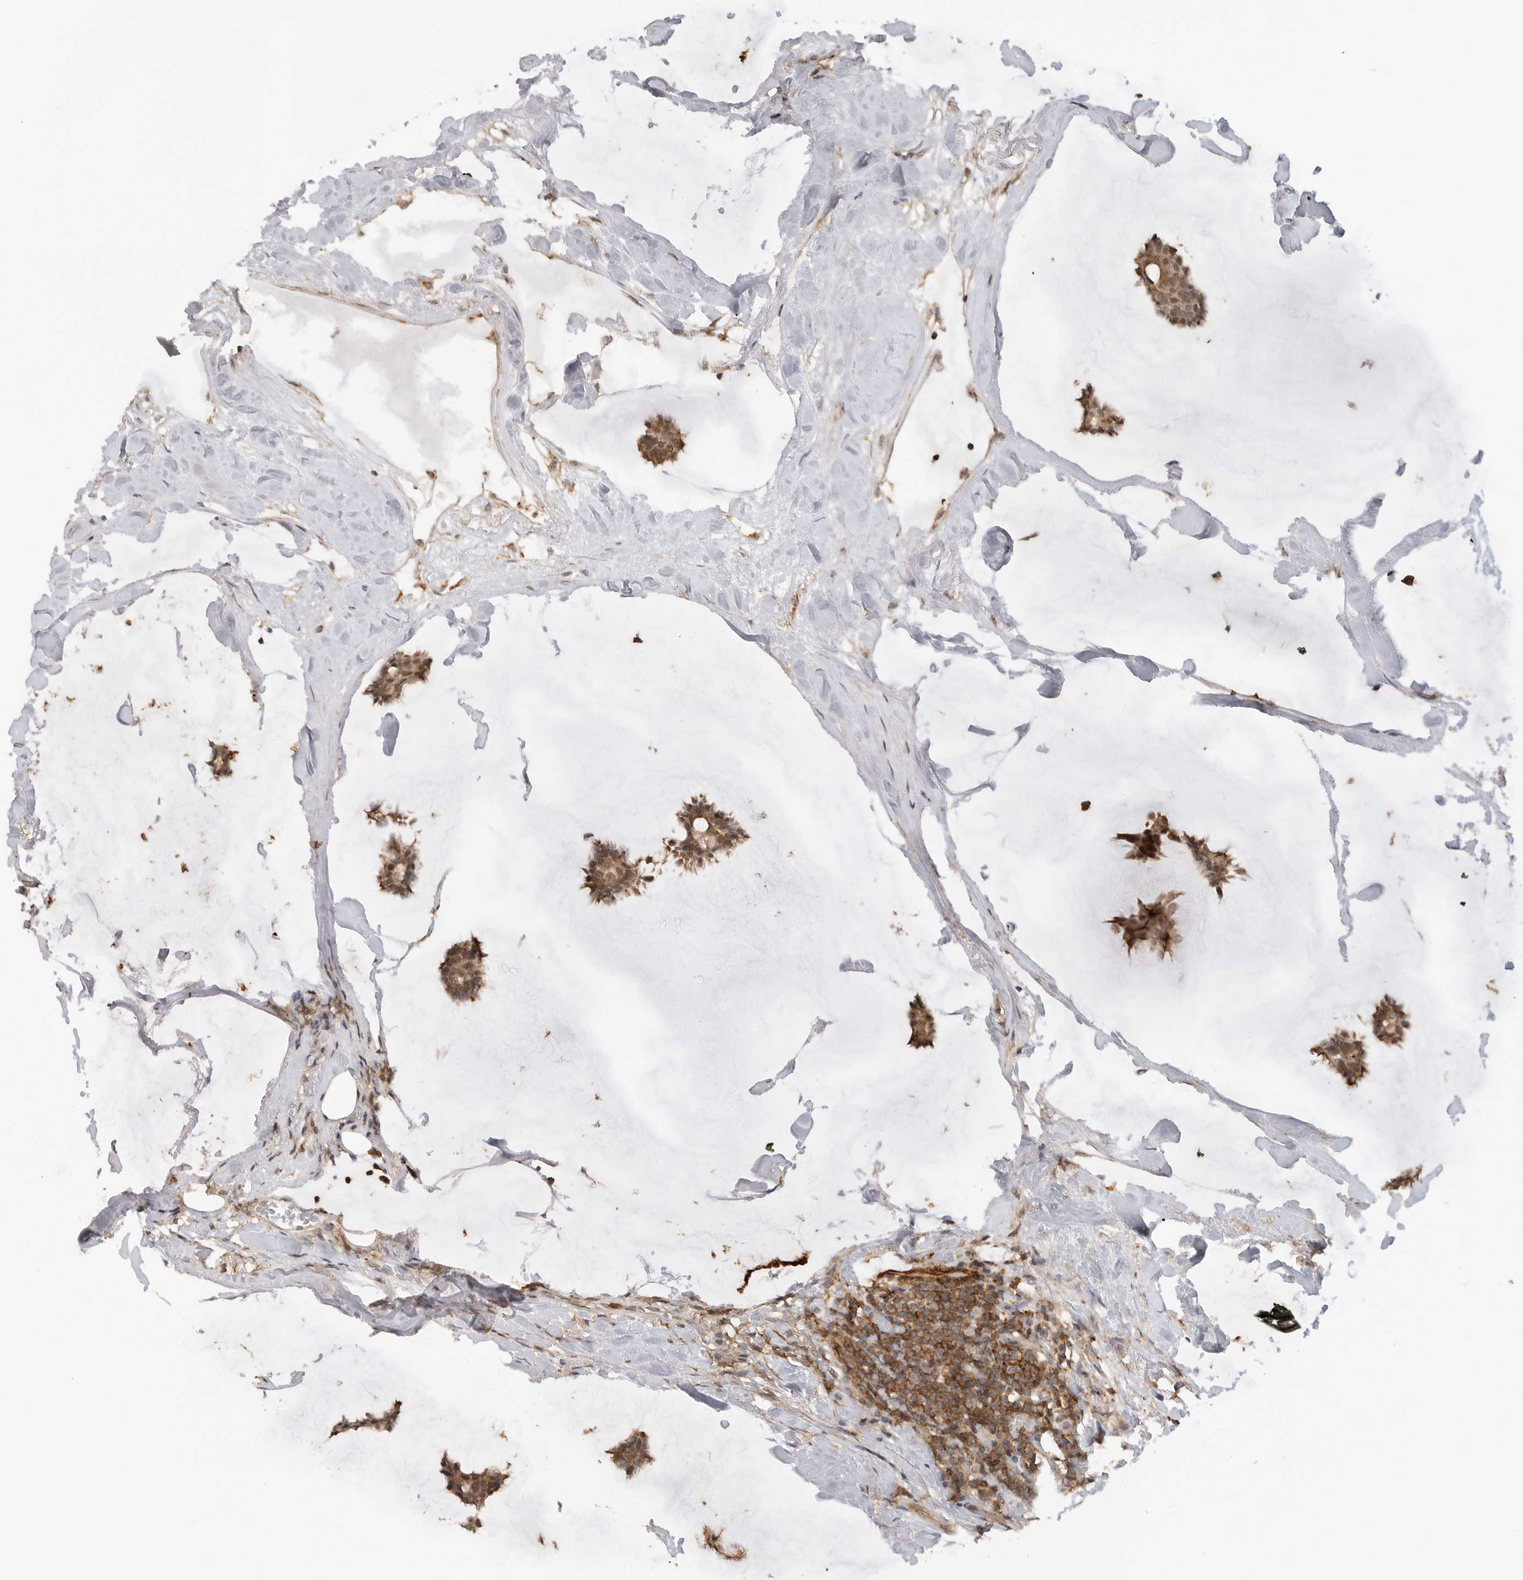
{"staining": {"intensity": "moderate", "quantity": ">75%", "location": "cytoplasmic/membranous,nuclear"}, "tissue": "breast cancer", "cell_type": "Tumor cells", "image_type": "cancer", "snomed": [{"axis": "morphology", "description": "Duct carcinoma"}, {"axis": "topography", "description": "Breast"}], "caption": "About >75% of tumor cells in human breast cancer exhibit moderate cytoplasmic/membranous and nuclear protein expression as visualized by brown immunohistochemical staining.", "gene": "ANXA11", "patient": {"sex": "female", "age": 93}}